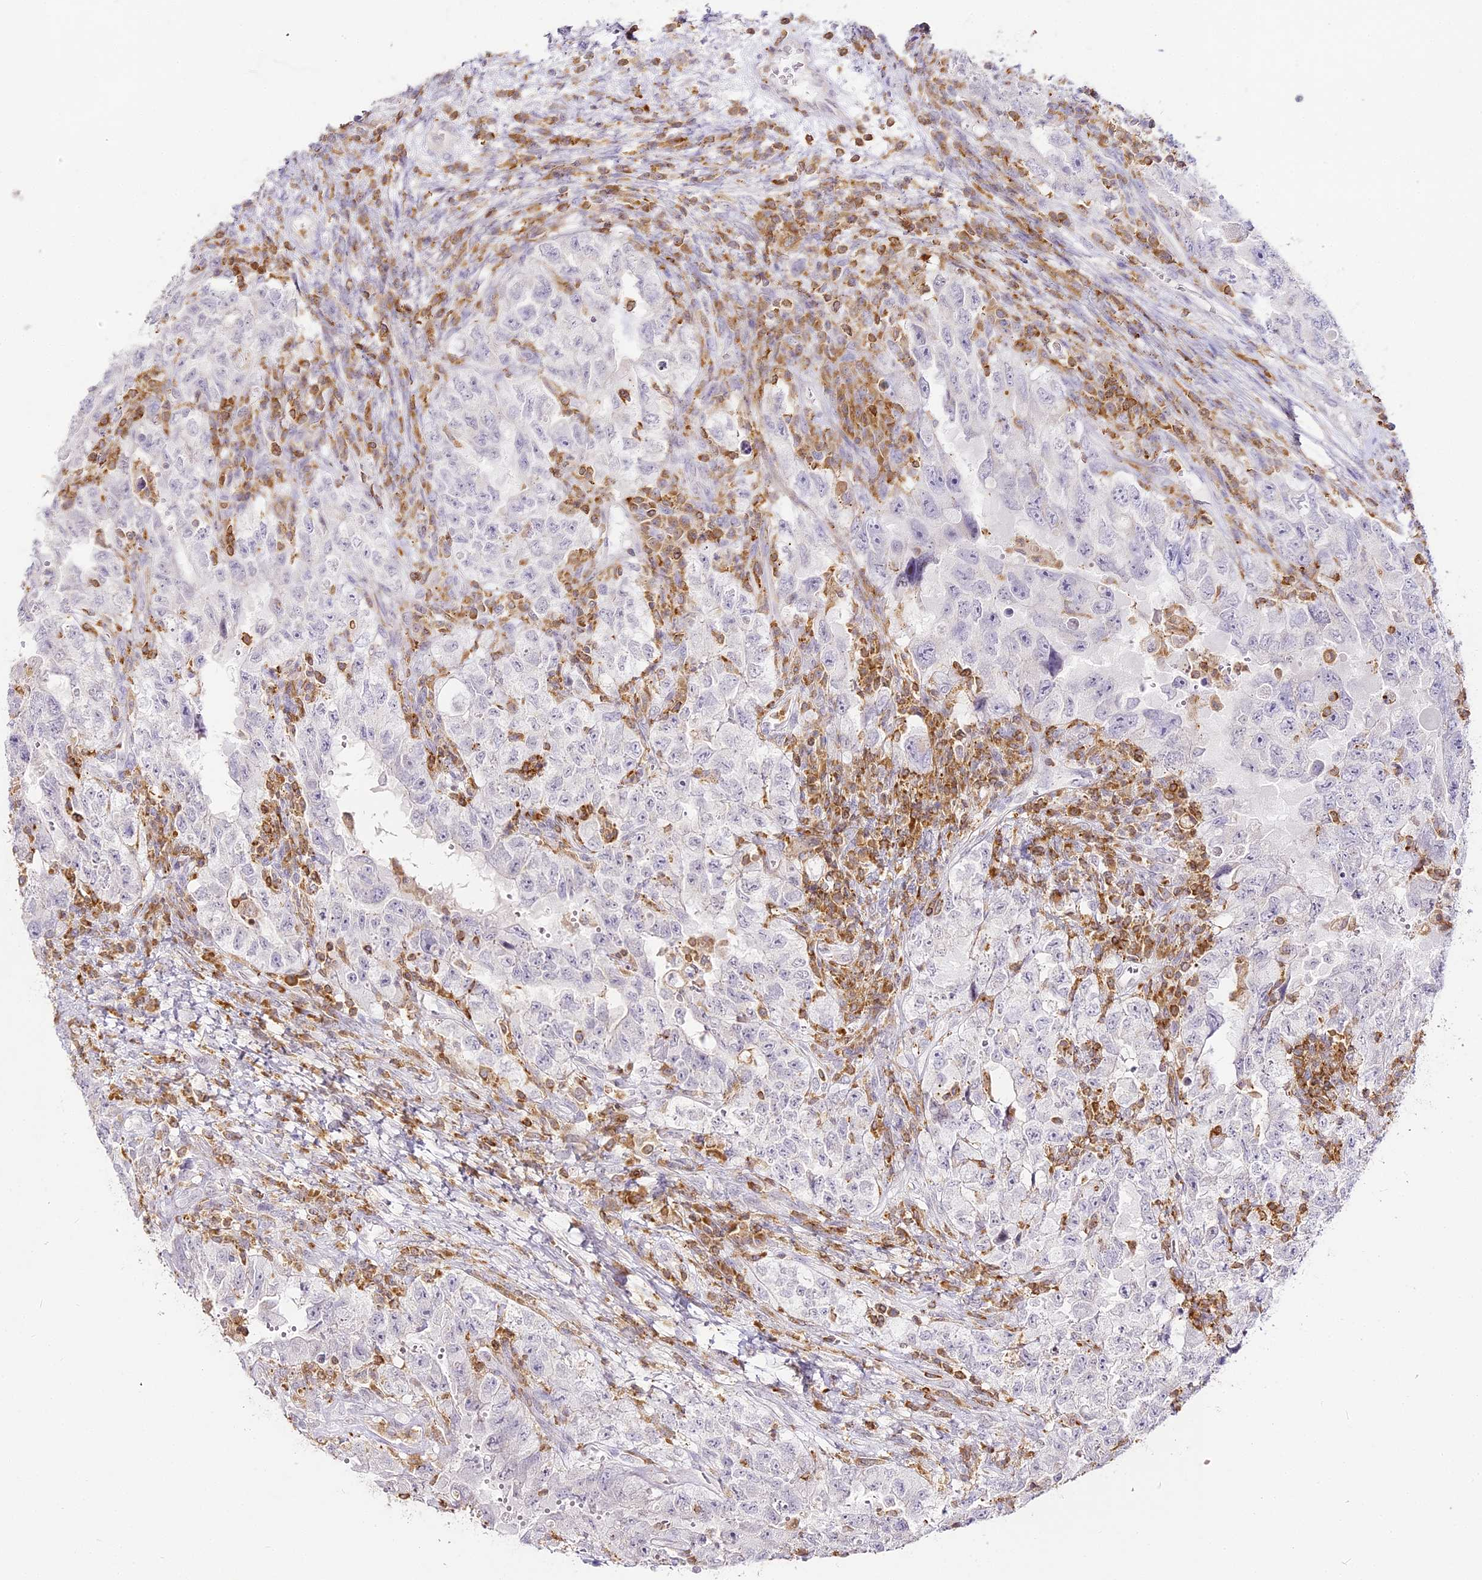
{"staining": {"intensity": "negative", "quantity": "none", "location": "none"}, "tissue": "testis cancer", "cell_type": "Tumor cells", "image_type": "cancer", "snomed": [{"axis": "morphology", "description": "Carcinoma, Embryonal, NOS"}, {"axis": "topography", "description": "Testis"}], "caption": "A high-resolution image shows immunohistochemistry (IHC) staining of embryonal carcinoma (testis), which shows no significant staining in tumor cells.", "gene": "DOCK2", "patient": {"sex": "male", "age": 26}}